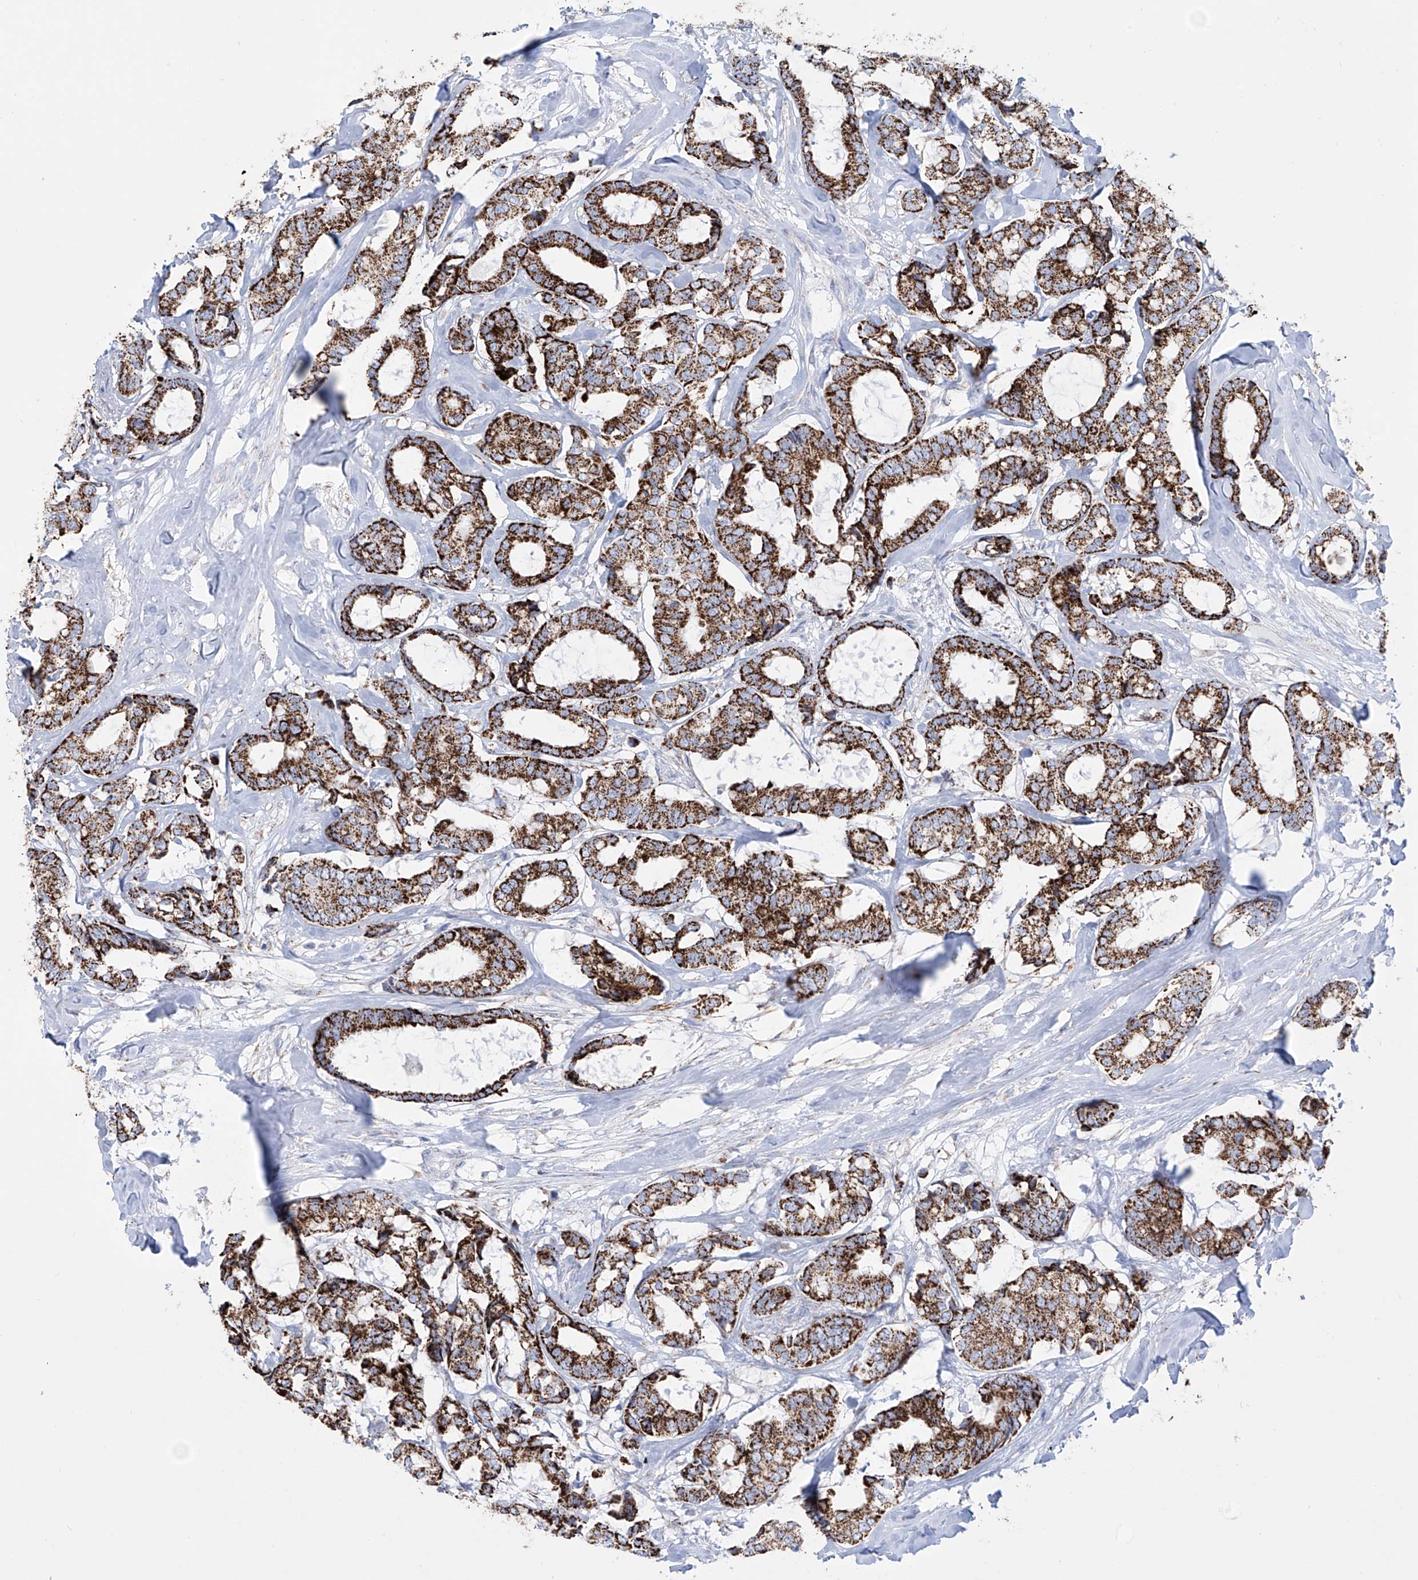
{"staining": {"intensity": "strong", "quantity": ">75%", "location": "cytoplasmic/membranous"}, "tissue": "breast cancer", "cell_type": "Tumor cells", "image_type": "cancer", "snomed": [{"axis": "morphology", "description": "Duct carcinoma"}, {"axis": "topography", "description": "Breast"}], "caption": "IHC of intraductal carcinoma (breast) shows high levels of strong cytoplasmic/membranous staining in approximately >75% of tumor cells.", "gene": "ALDH6A1", "patient": {"sex": "female", "age": 87}}